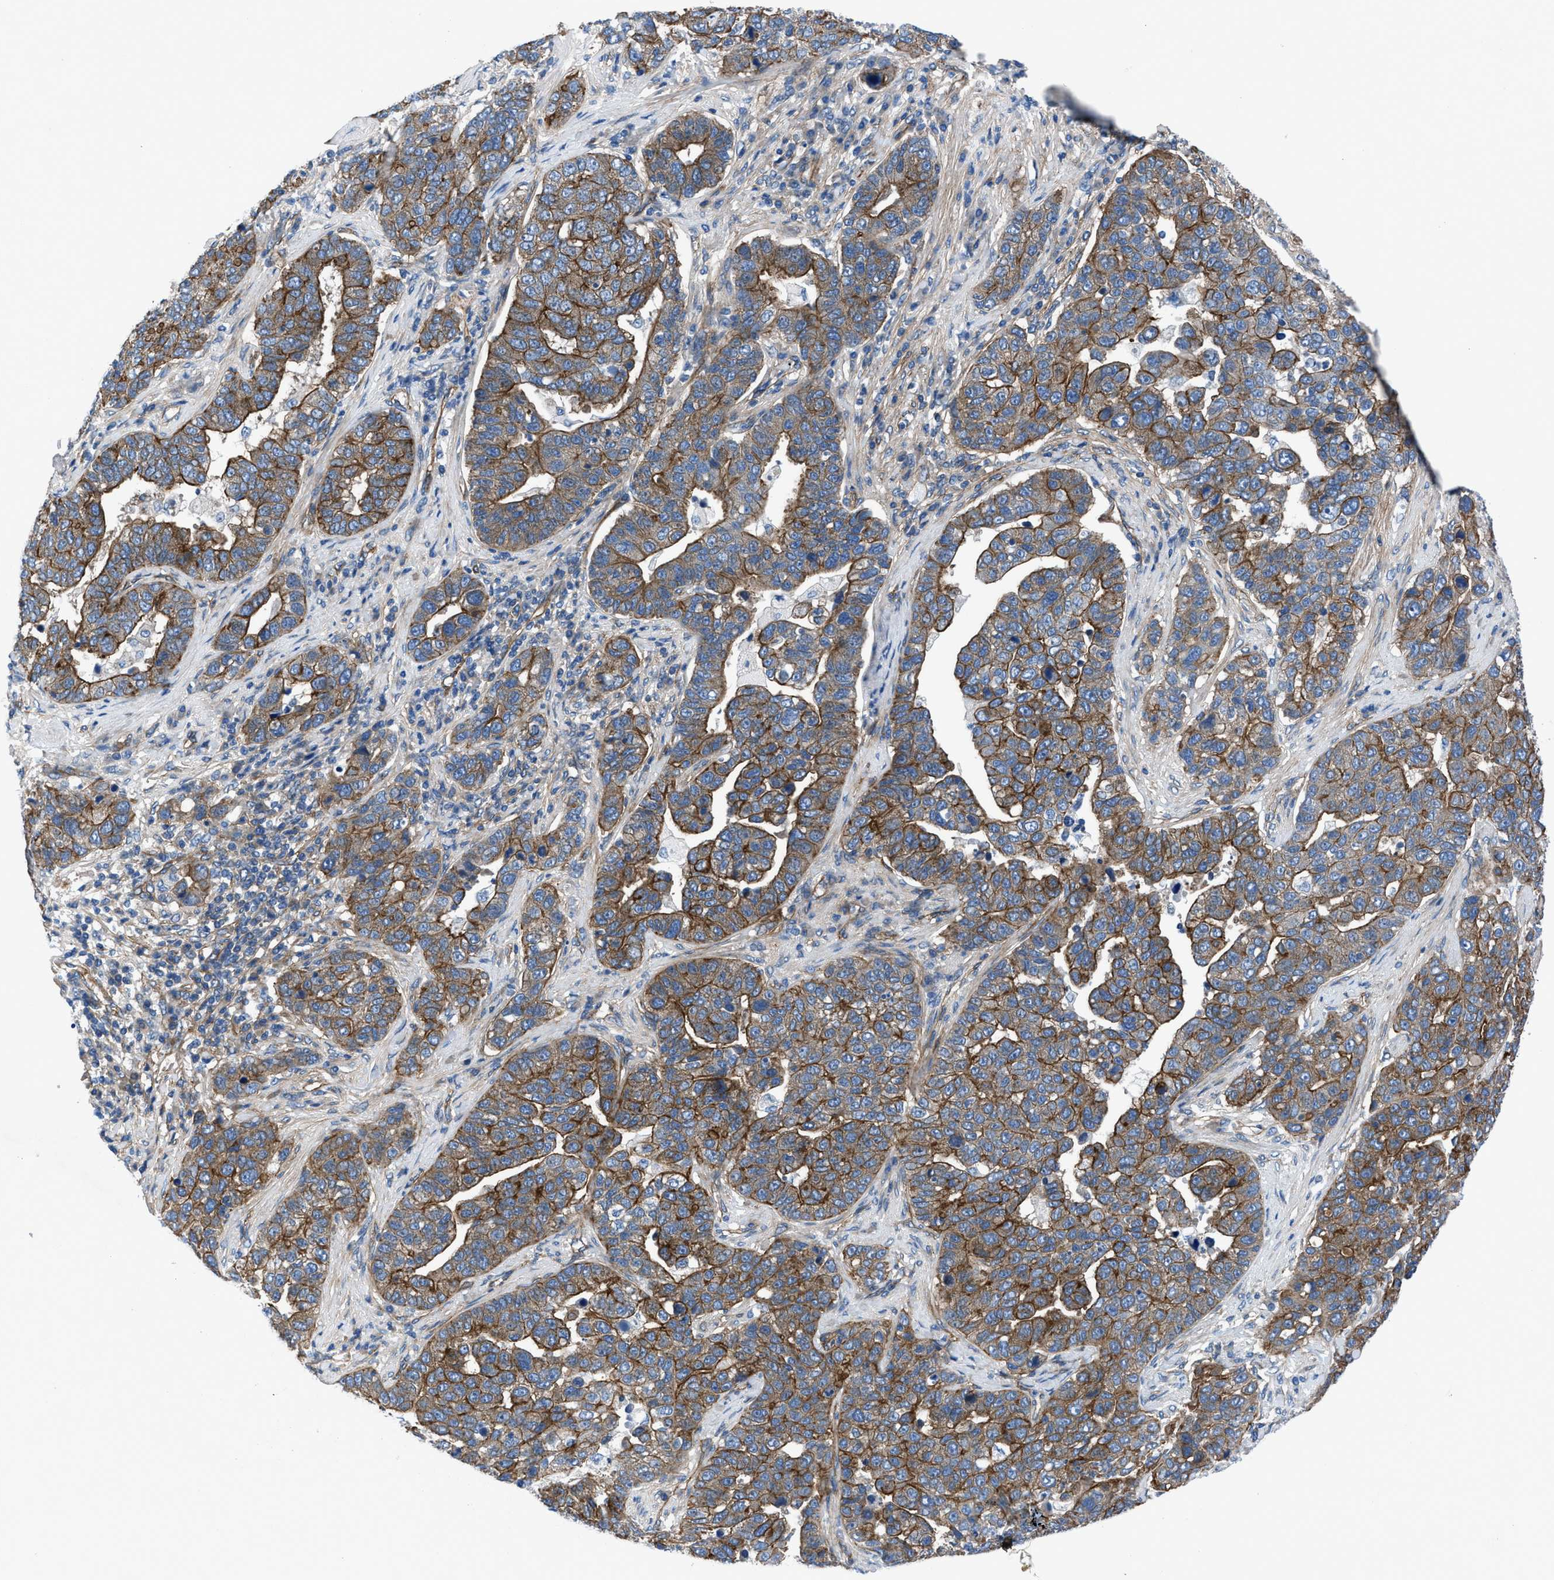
{"staining": {"intensity": "strong", "quantity": ">75%", "location": "cytoplasmic/membranous"}, "tissue": "pancreatic cancer", "cell_type": "Tumor cells", "image_type": "cancer", "snomed": [{"axis": "morphology", "description": "Adenocarcinoma, NOS"}, {"axis": "topography", "description": "Pancreas"}], "caption": "This is an image of immunohistochemistry (IHC) staining of pancreatic cancer (adenocarcinoma), which shows strong staining in the cytoplasmic/membranous of tumor cells.", "gene": "TRIP4", "patient": {"sex": "female", "age": 61}}